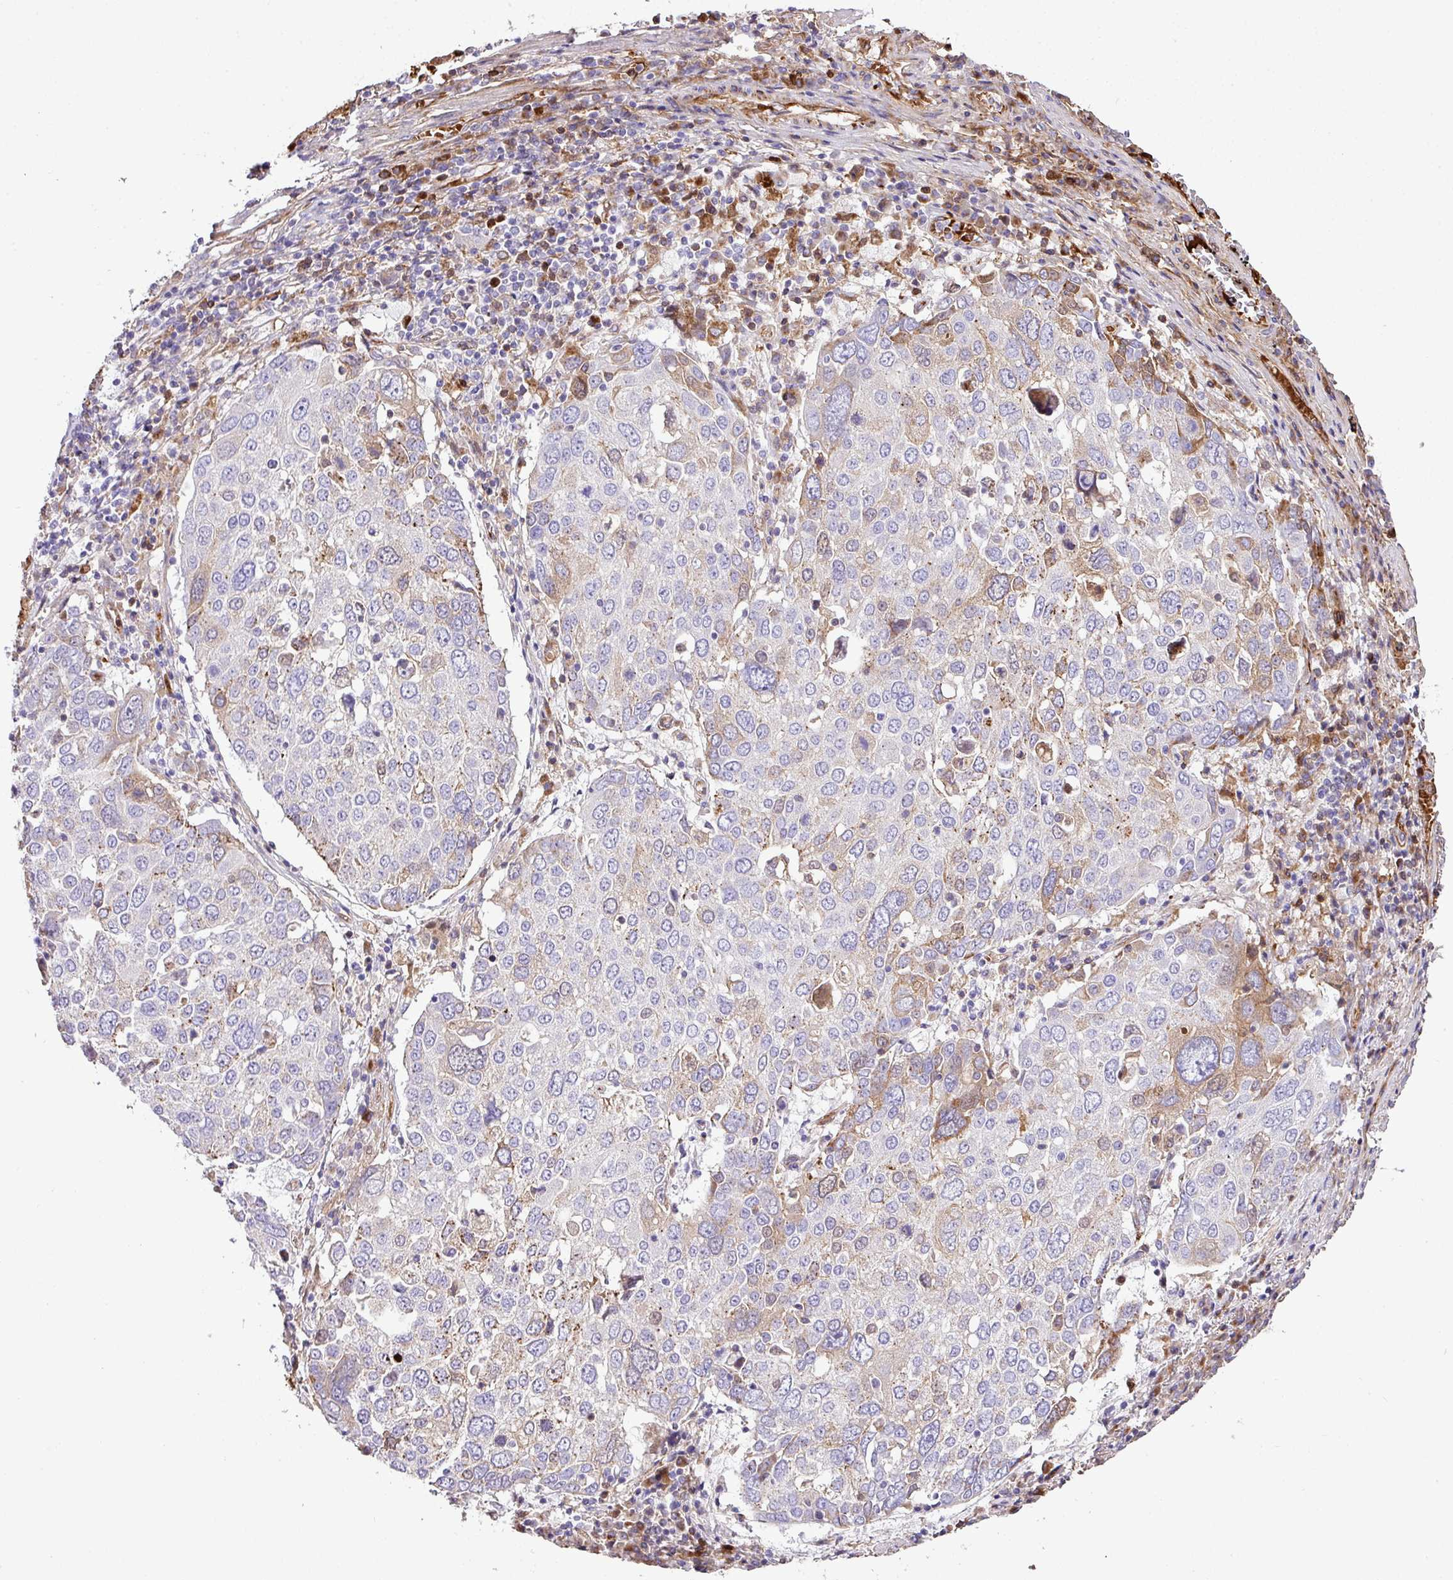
{"staining": {"intensity": "weak", "quantity": "<25%", "location": "cytoplasmic/membranous"}, "tissue": "lung cancer", "cell_type": "Tumor cells", "image_type": "cancer", "snomed": [{"axis": "morphology", "description": "Squamous cell carcinoma, NOS"}, {"axis": "topography", "description": "Lung"}], "caption": "This is a image of immunohistochemistry staining of squamous cell carcinoma (lung), which shows no expression in tumor cells.", "gene": "CTXN2", "patient": {"sex": "male", "age": 65}}